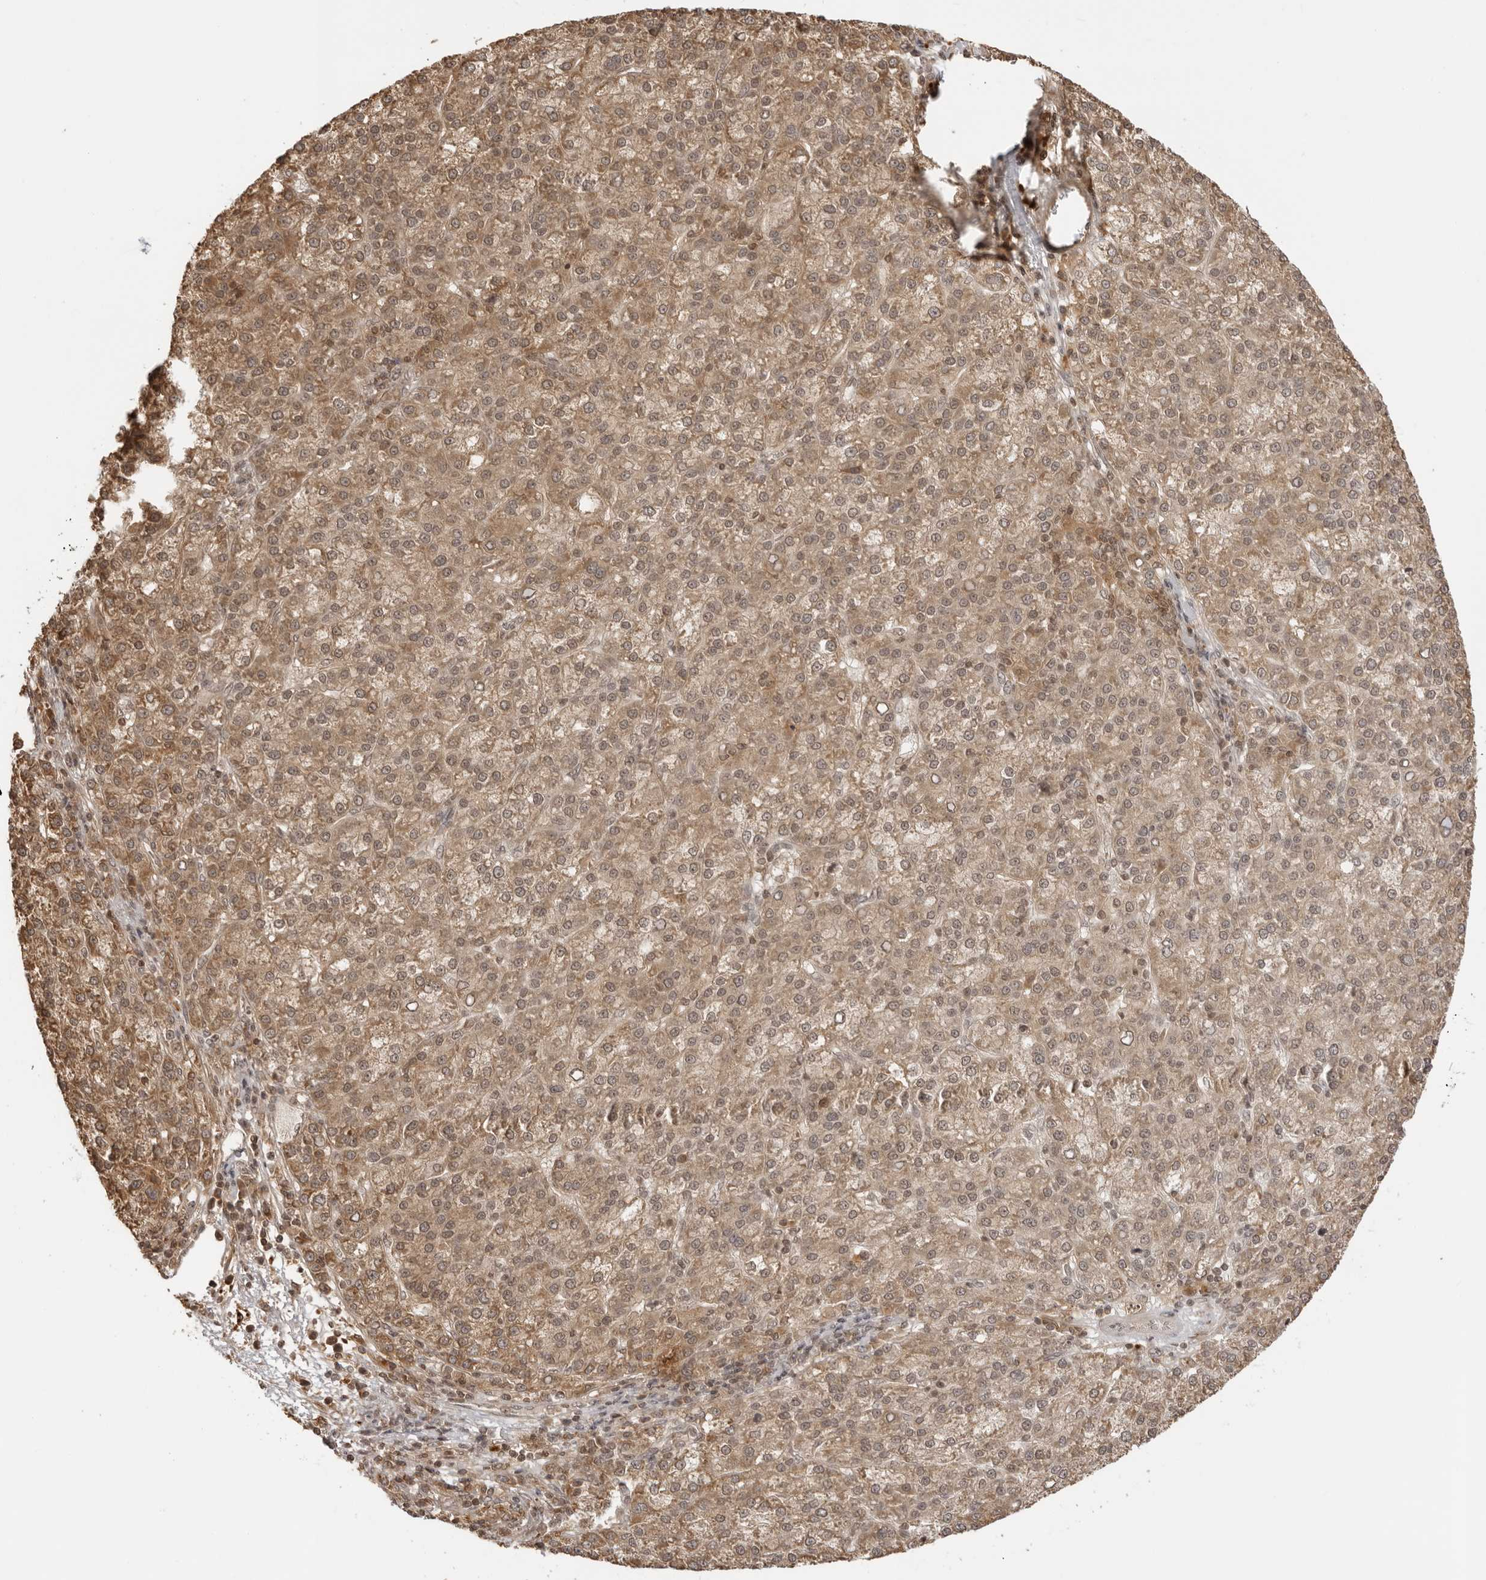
{"staining": {"intensity": "moderate", "quantity": ">75%", "location": "cytoplasmic/membranous"}, "tissue": "liver cancer", "cell_type": "Tumor cells", "image_type": "cancer", "snomed": [{"axis": "morphology", "description": "Carcinoma, Hepatocellular, NOS"}, {"axis": "topography", "description": "Liver"}], "caption": "Immunohistochemistry (IHC) image of neoplastic tissue: liver hepatocellular carcinoma stained using immunohistochemistry (IHC) displays medium levels of moderate protein expression localized specifically in the cytoplasmic/membranous of tumor cells, appearing as a cytoplasmic/membranous brown color.", "gene": "IKBKE", "patient": {"sex": "female", "age": 58}}